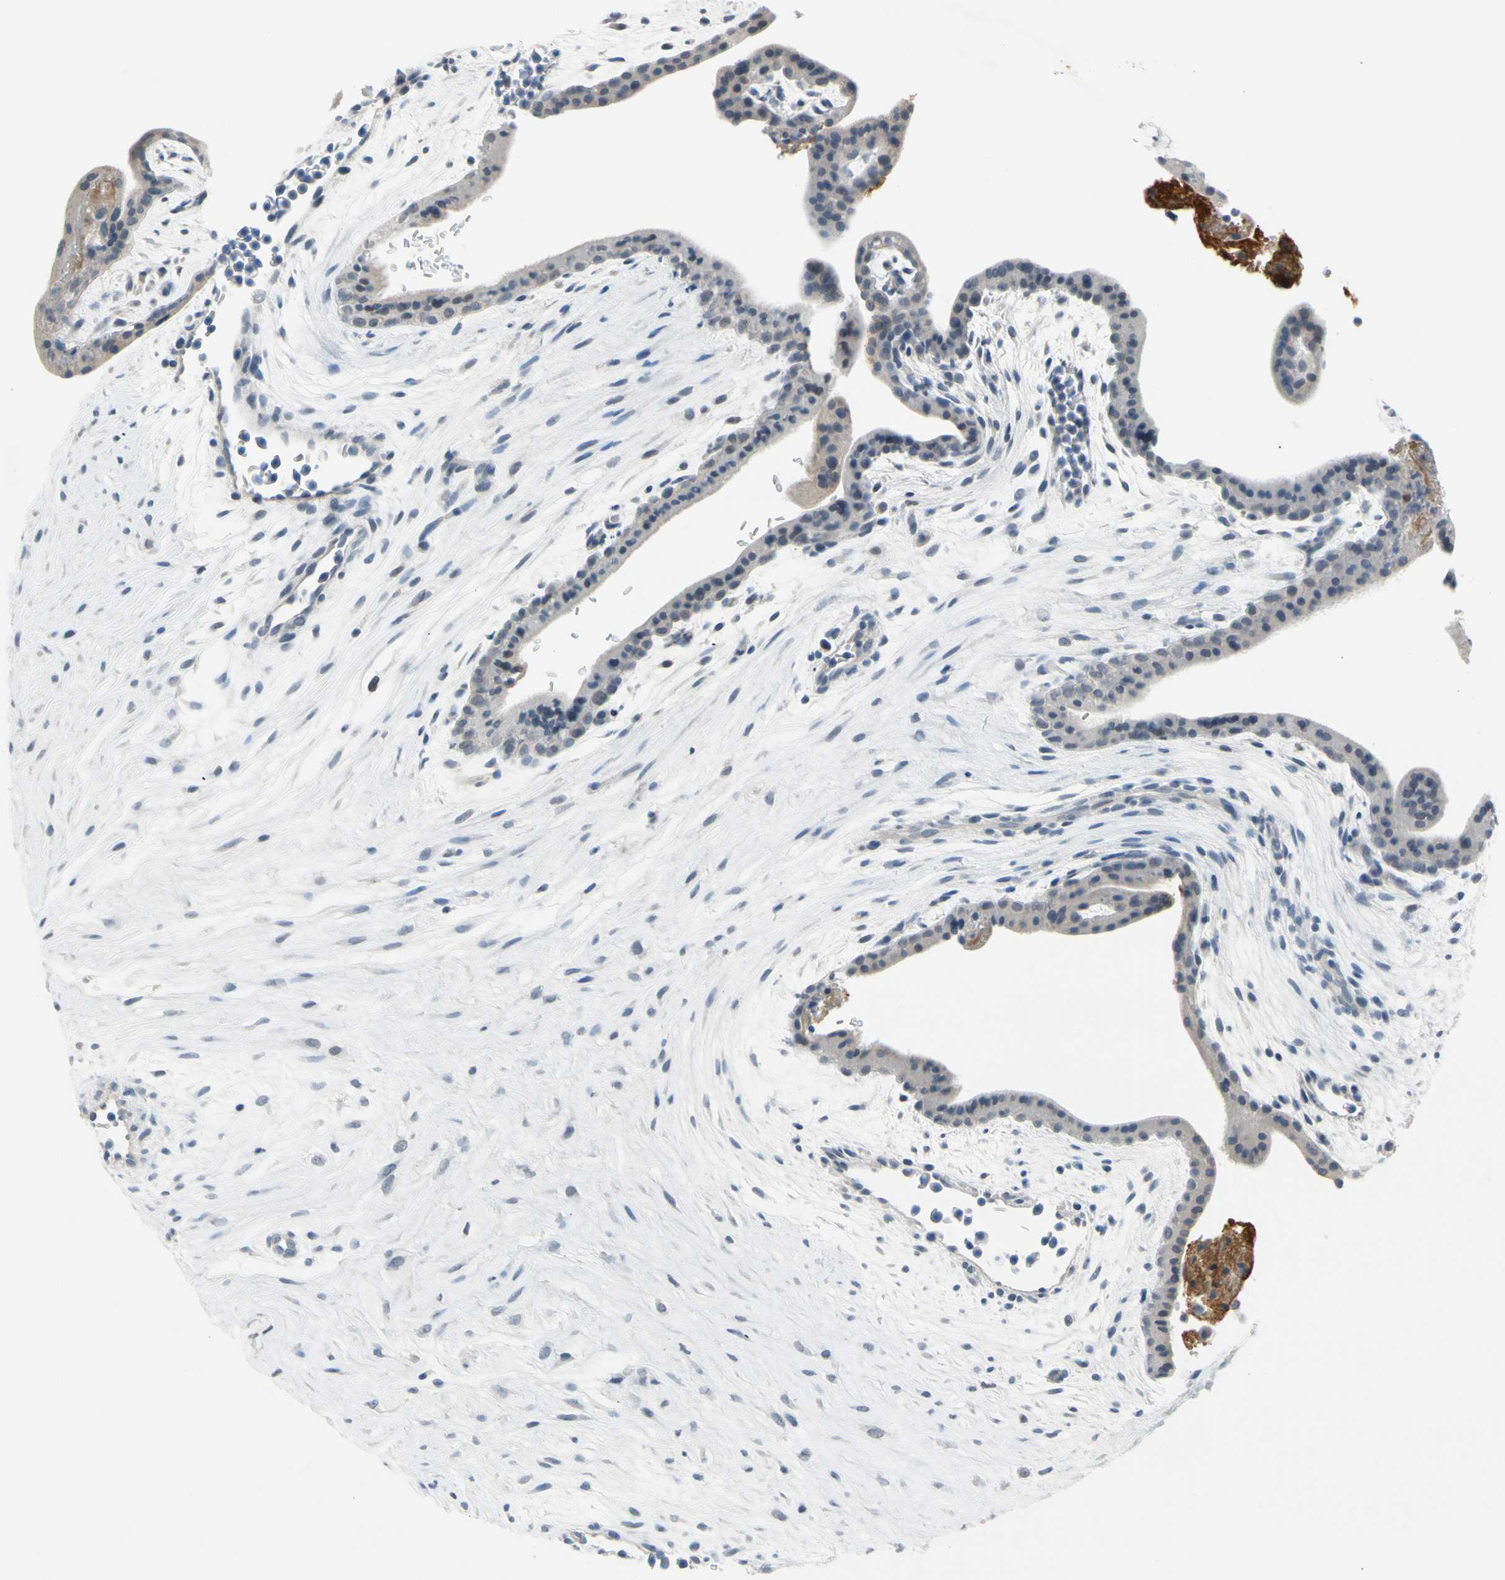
{"staining": {"intensity": "negative", "quantity": "none", "location": "none"}, "tissue": "placenta", "cell_type": "Trophoblastic cells", "image_type": "normal", "snomed": [{"axis": "morphology", "description": "Normal tissue, NOS"}, {"axis": "topography", "description": "Placenta"}], "caption": "Trophoblastic cells show no significant positivity in normal placenta.", "gene": "CNDP1", "patient": {"sex": "female", "age": 35}}